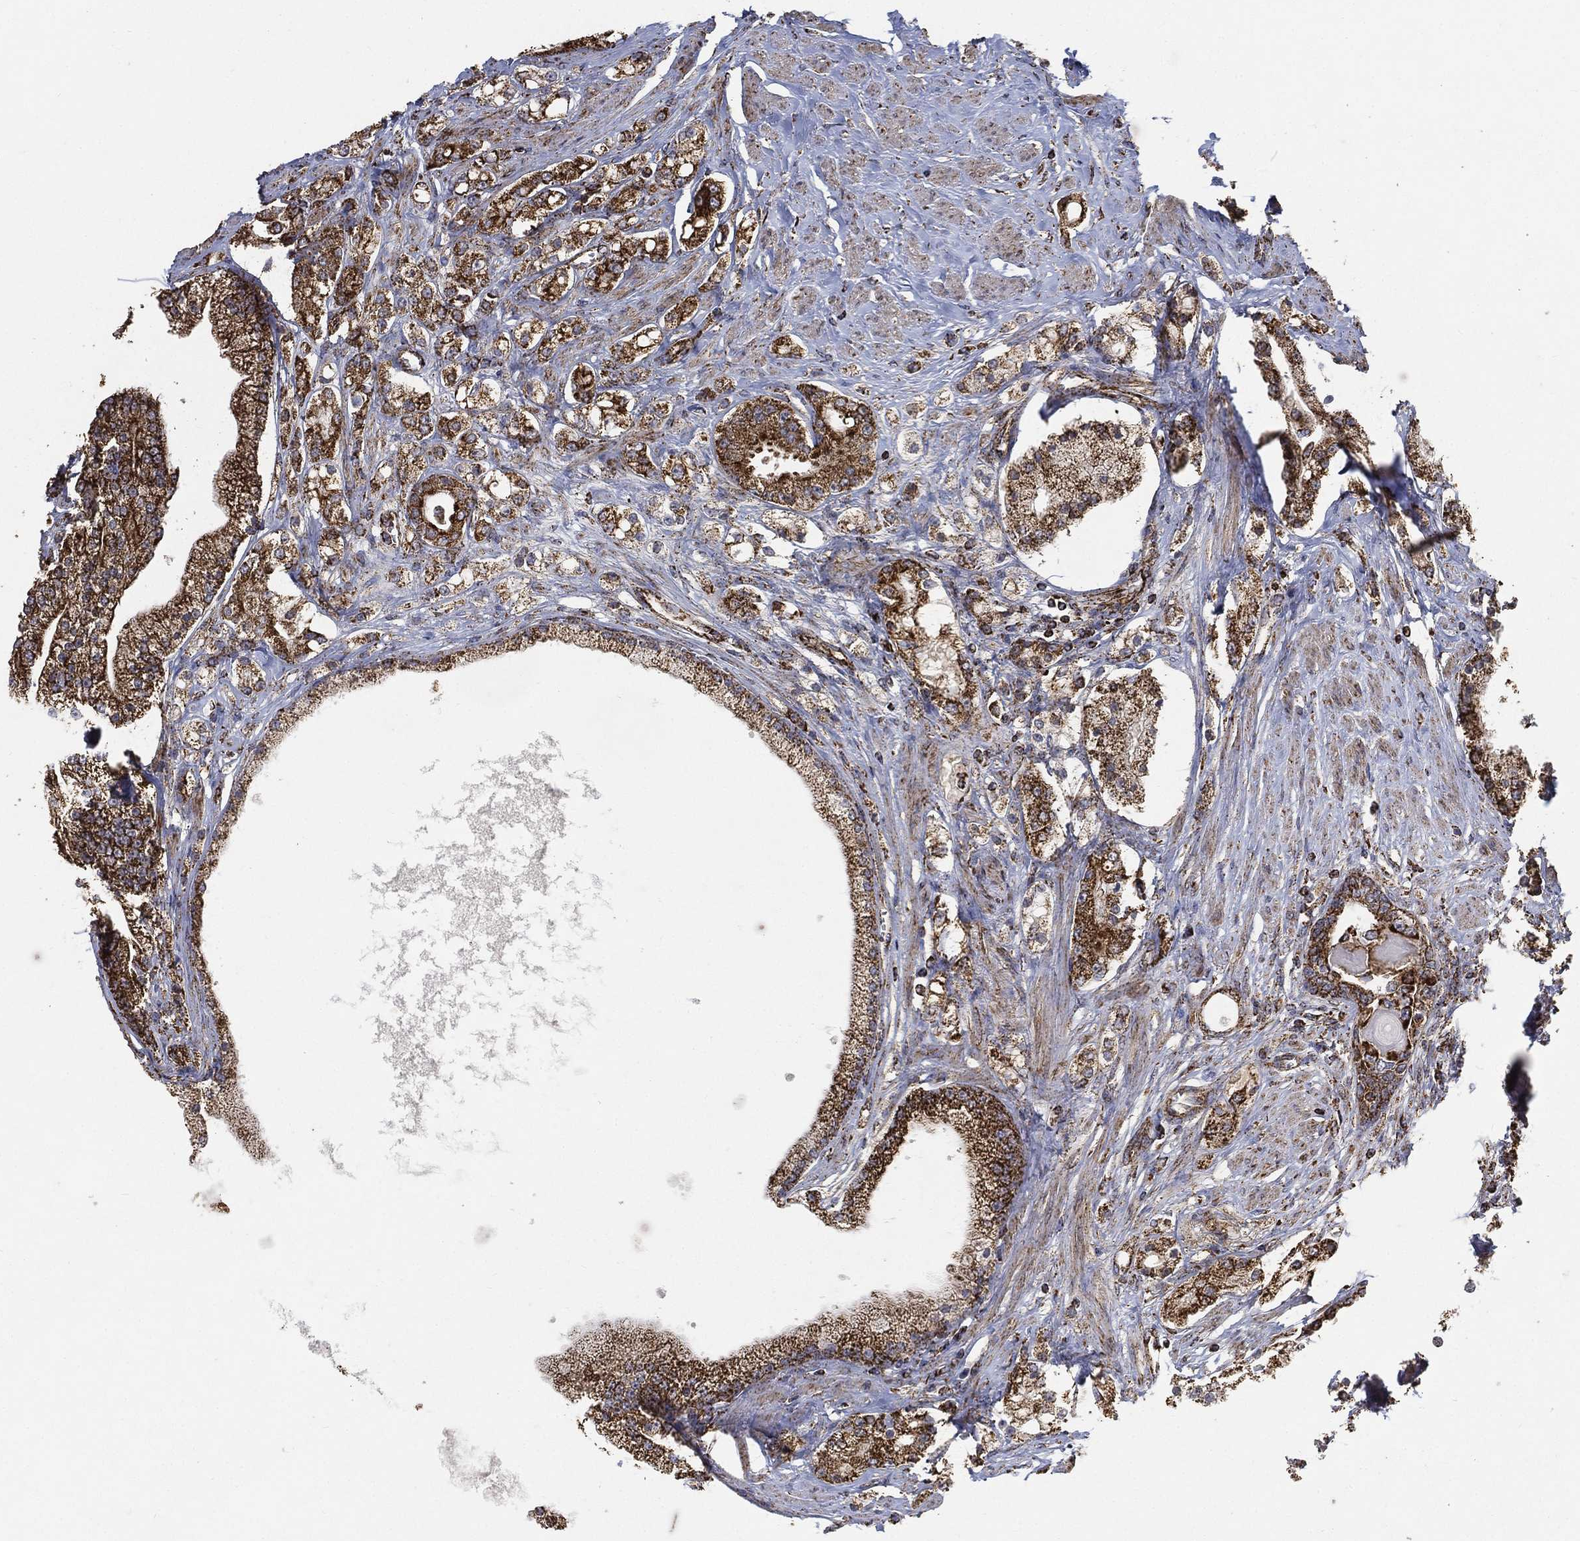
{"staining": {"intensity": "strong", "quantity": ">75%", "location": "cytoplasmic/membranous"}, "tissue": "prostate cancer", "cell_type": "Tumor cells", "image_type": "cancer", "snomed": [{"axis": "morphology", "description": "Adenocarcinoma, NOS"}, {"axis": "topography", "description": "Prostate and seminal vesicle, NOS"}, {"axis": "topography", "description": "Prostate"}], "caption": "An immunohistochemistry image of tumor tissue is shown. Protein staining in brown labels strong cytoplasmic/membranous positivity in prostate cancer within tumor cells. (IHC, brightfield microscopy, high magnification).", "gene": "SLC38A7", "patient": {"sex": "male", "age": 67}}